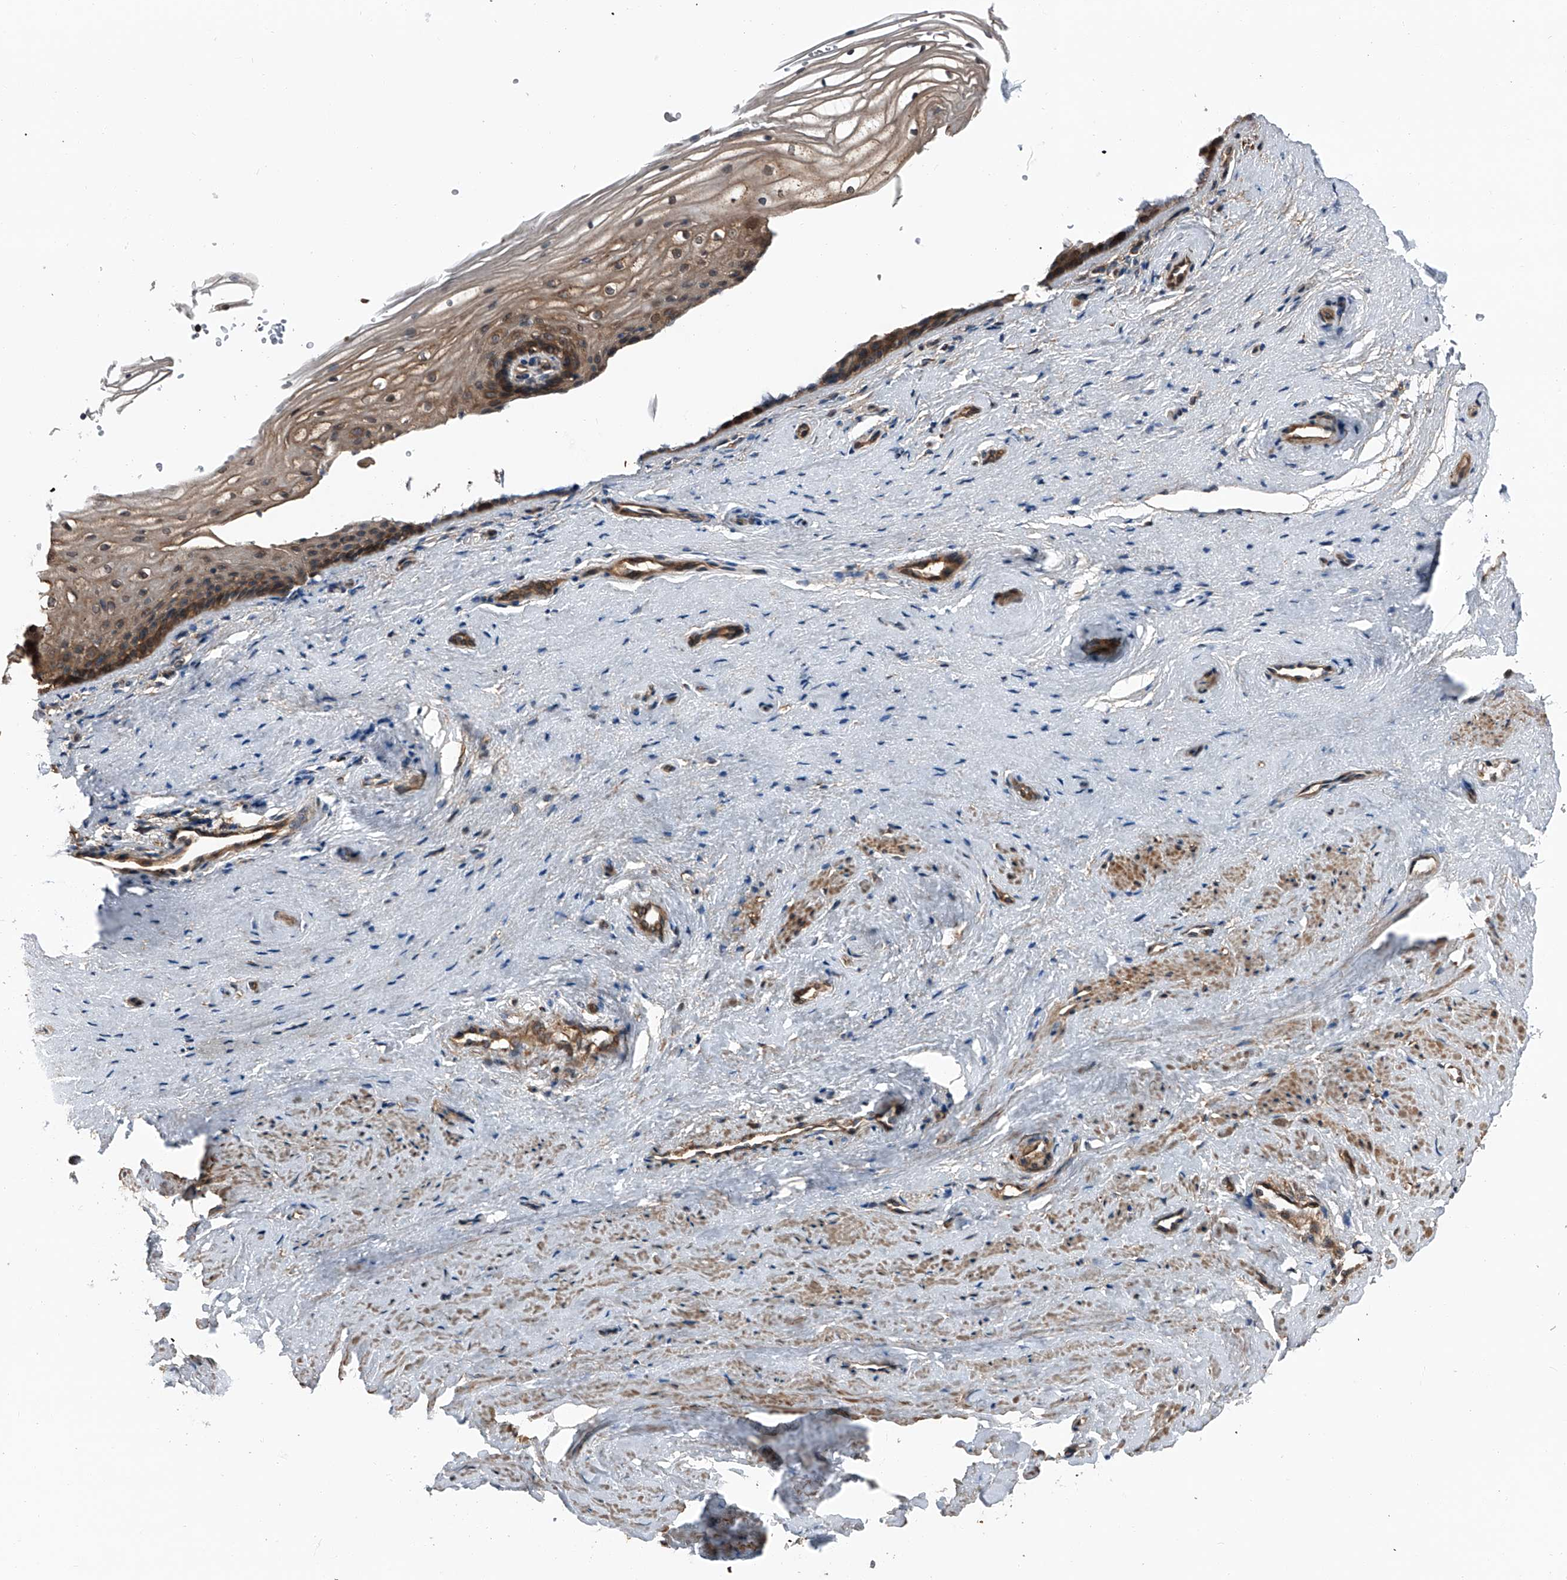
{"staining": {"intensity": "moderate", "quantity": ">75%", "location": "cytoplasmic/membranous"}, "tissue": "vagina", "cell_type": "Squamous epithelial cells", "image_type": "normal", "snomed": [{"axis": "morphology", "description": "Normal tissue, NOS"}, {"axis": "topography", "description": "Vagina"}], "caption": "Immunohistochemical staining of unremarkable human vagina demonstrates medium levels of moderate cytoplasmic/membranous positivity in about >75% of squamous epithelial cells.", "gene": "KCNJ2", "patient": {"sex": "female", "age": 46}}